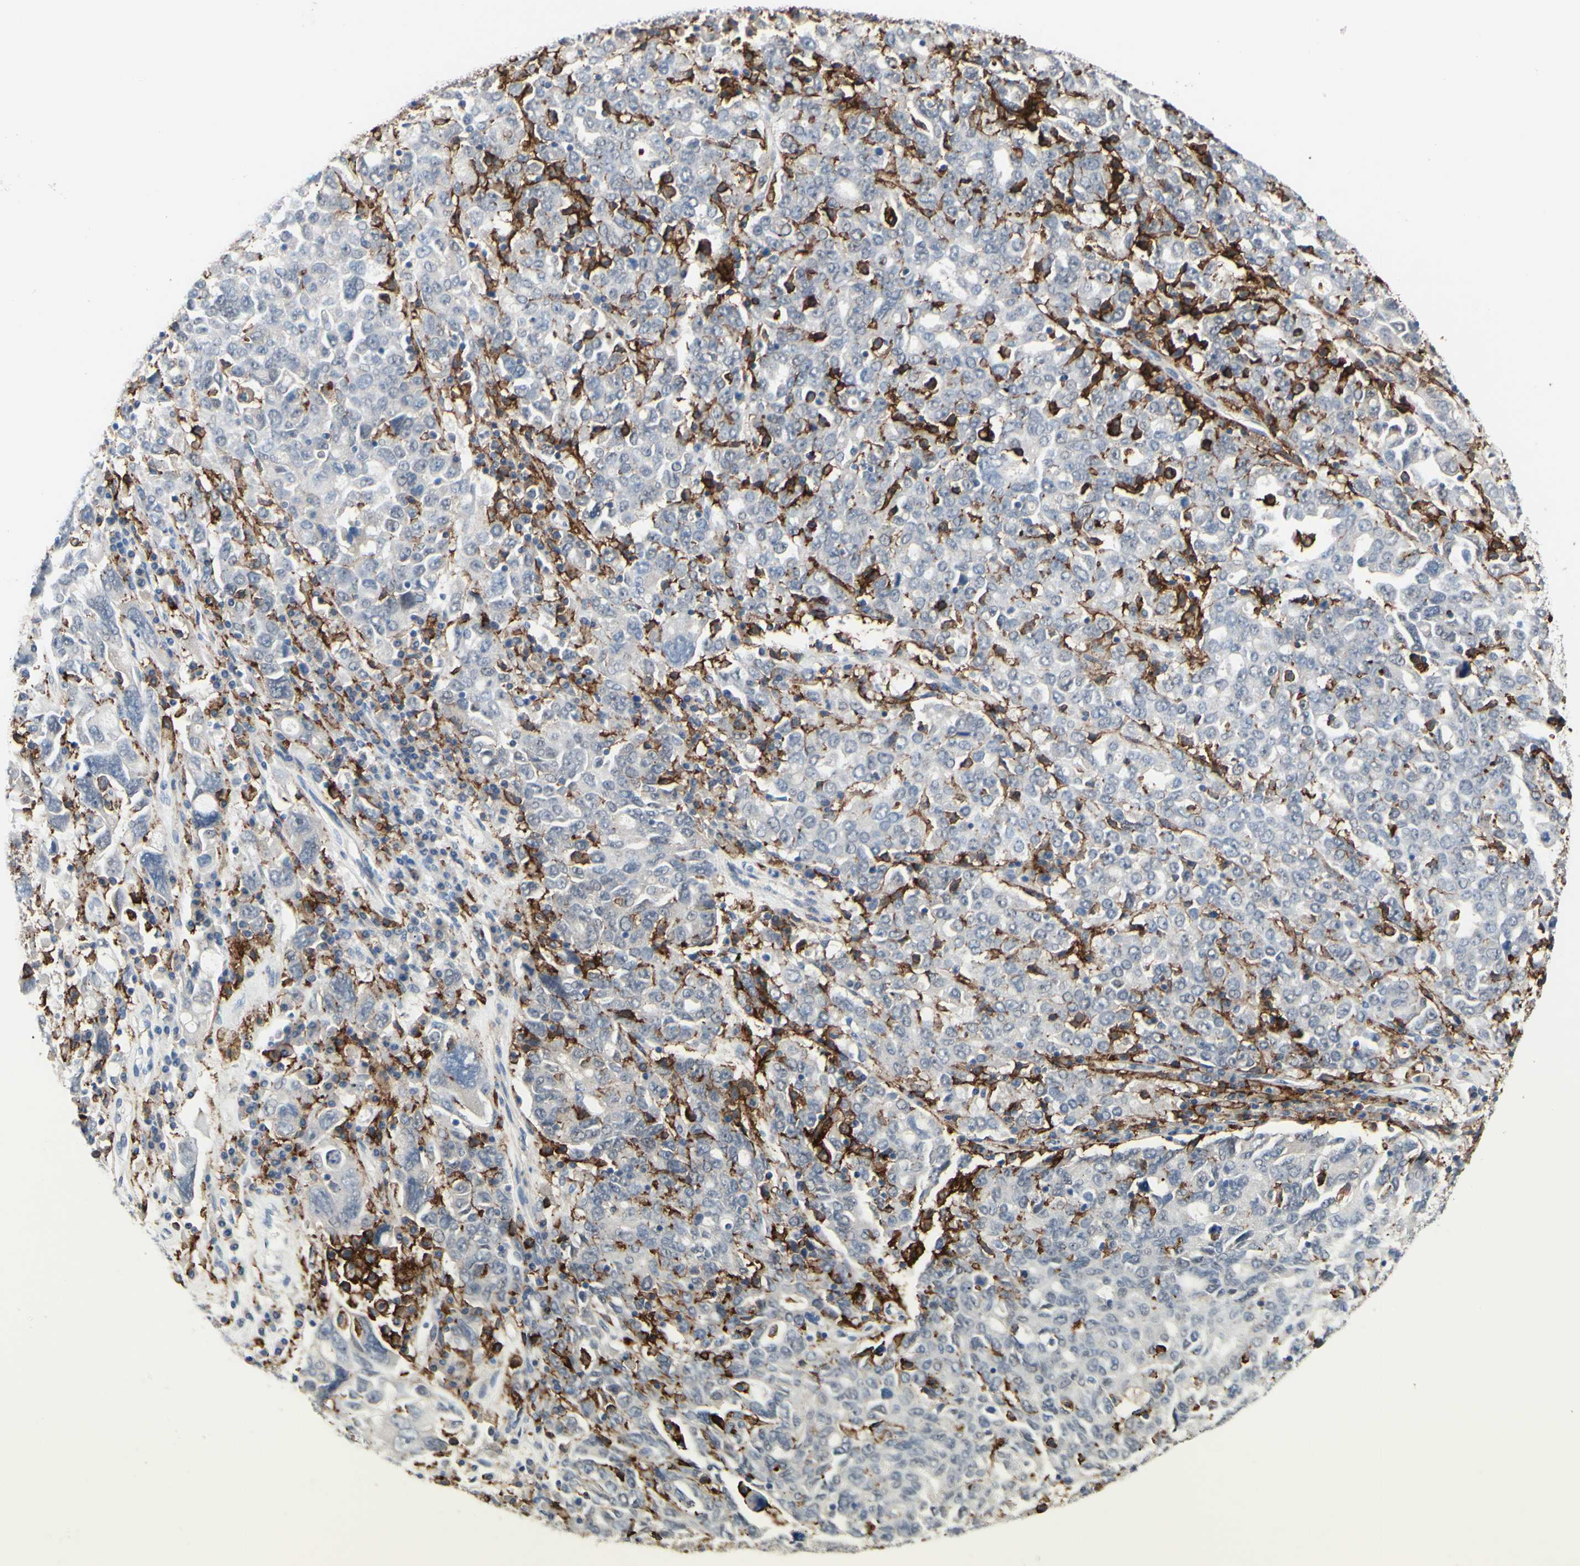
{"staining": {"intensity": "negative", "quantity": "none", "location": "none"}, "tissue": "ovarian cancer", "cell_type": "Tumor cells", "image_type": "cancer", "snomed": [{"axis": "morphology", "description": "Carcinoma, endometroid"}, {"axis": "topography", "description": "Ovary"}], "caption": "High magnification brightfield microscopy of ovarian cancer (endometroid carcinoma) stained with DAB (3,3'-diaminobenzidine) (brown) and counterstained with hematoxylin (blue): tumor cells show no significant positivity. Brightfield microscopy of IHC stained with DAB (3,3'-diaminobenzidine) (brown) and hematoxylin (blue), captured at high magnification.", "gene": "FCGR2A", "patient": {"sex": "female", "age": 62}}